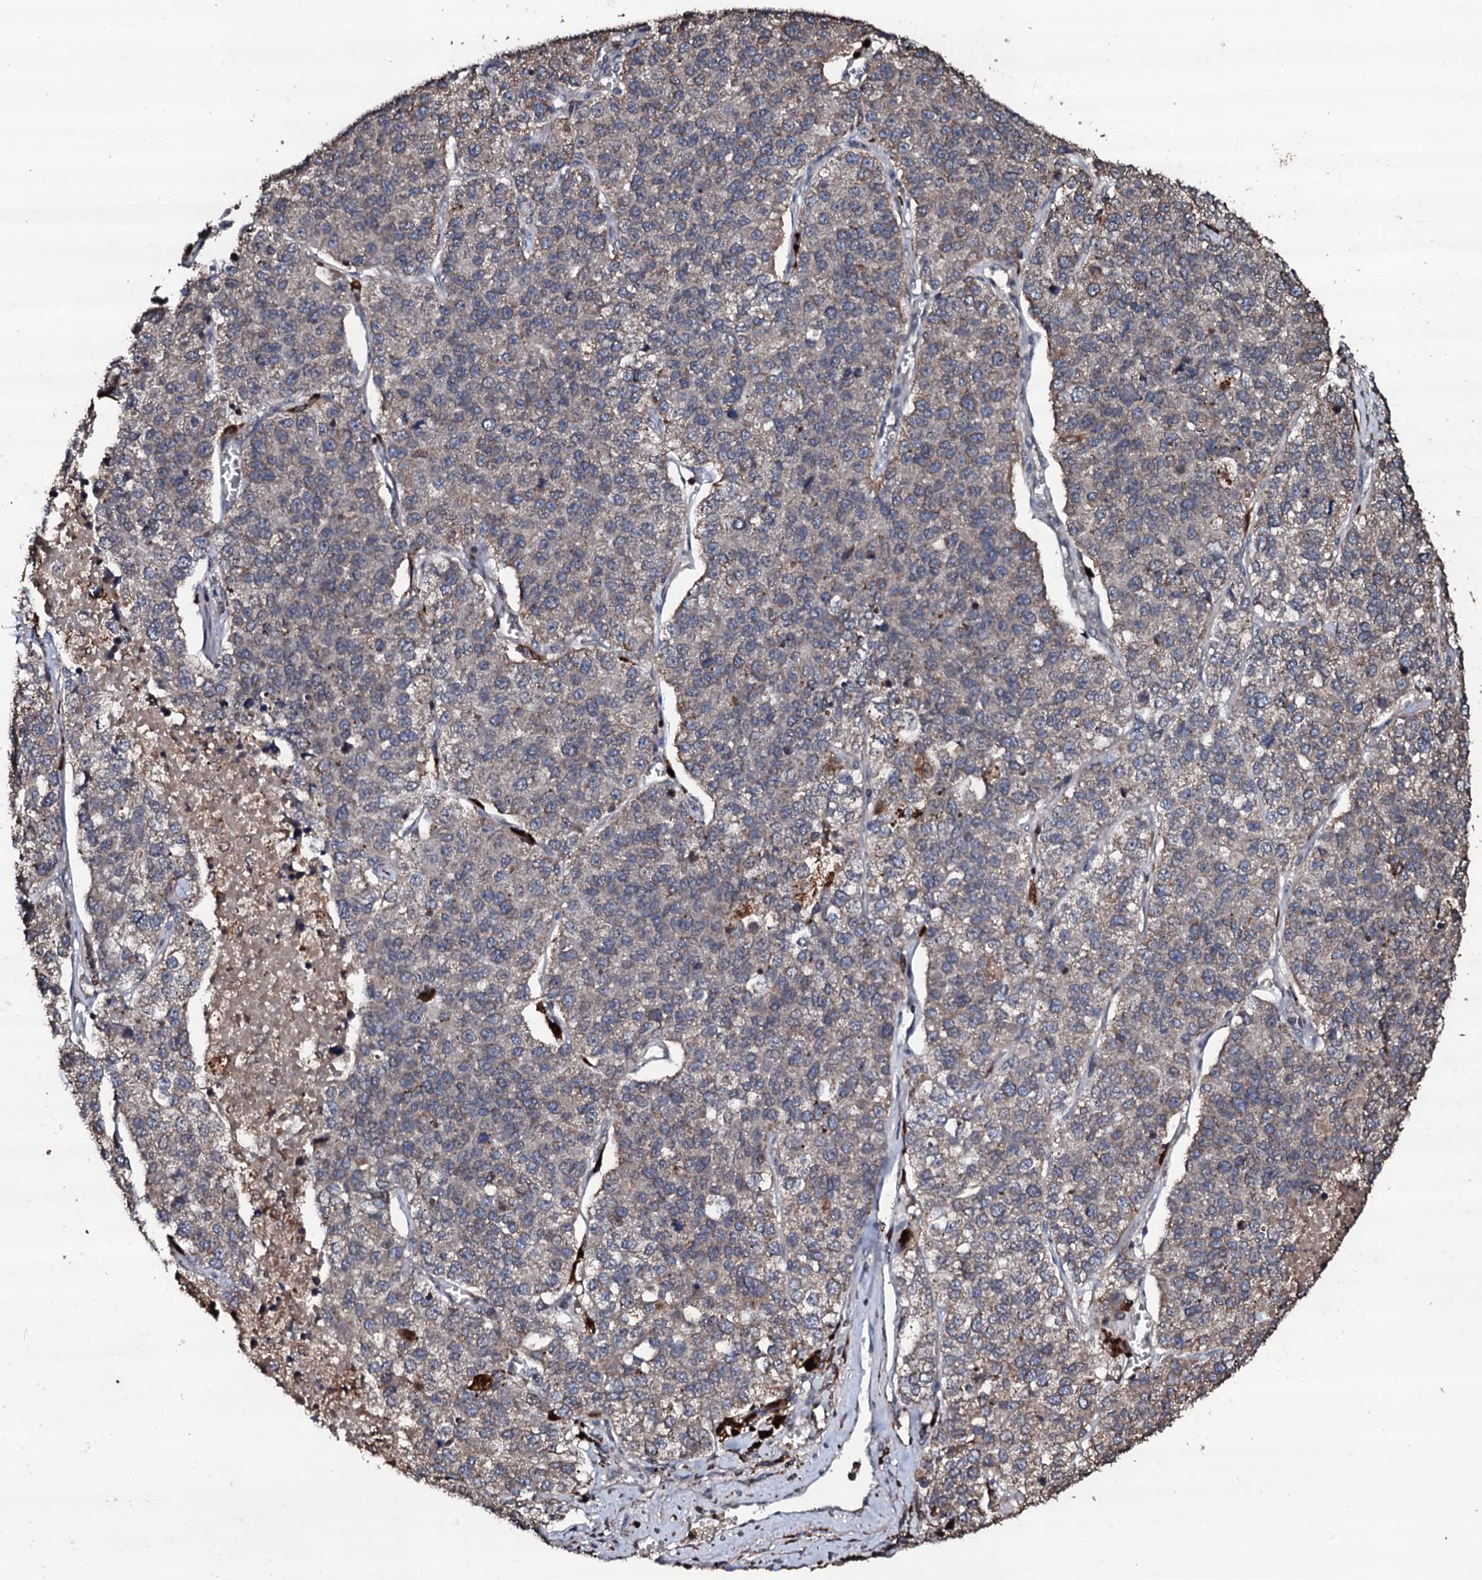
{"staining": {"intensity": "moderate", "quantity": "<25%", "location": "cytoplasmic/membranous"}, "tissue": "lung cancer", "cell_type": "Tumor cells", "image_type": "cancer", "snomed": [{"axis": "morphology", "description": "Adenocarcinoma, NOS"}, {"axis": "topography", "description": "Lung"}], "caption": "A brown stain shows moderate cytoplasmic/membranous staining of a protein in lung cancer (adenocarcinoma) tumor cells.", "gene": "SDHAF2", "patient": {"sex": "male", "age": 49}}